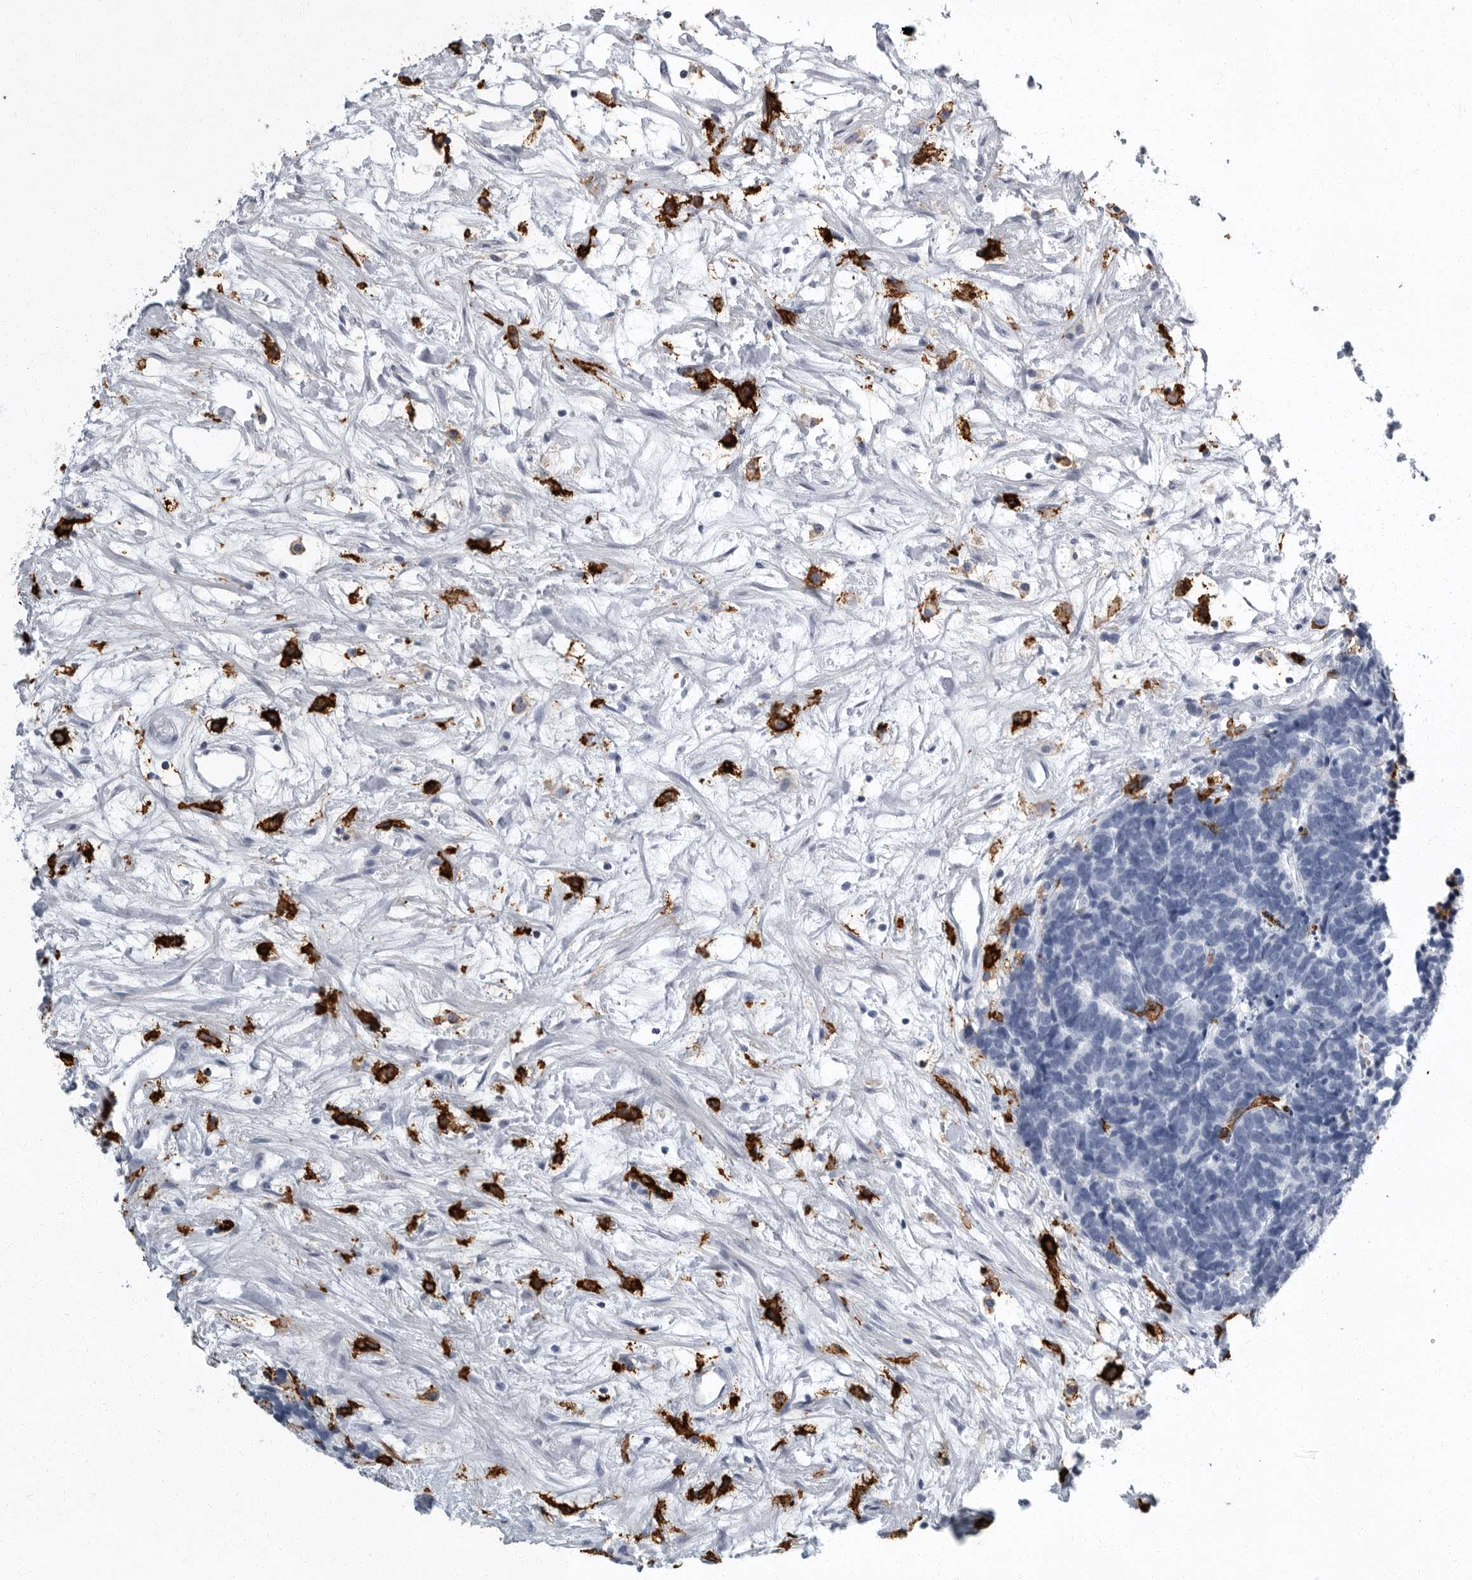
{"staining": {"intensity": "negative", "quantity": "none", "location": "none"}, "tissue": "carcinoid", "cell_type": "Tumor cells", "image_type": "cancer", "snomed": [{"axis": "morphology", "description": "Carcinoma, NOS"}, {"axis": "morphology", "description": "Carcinoid, malignant, NOS"}, {"axis": "topography", "description": "Urinary bladder"}], "caption": "This is an IHC photomicrograph of human carcinoid. There is no staining in tumor cells.", "gene": "FCER1G", "patient": {"sex": "male", "age": 57}}